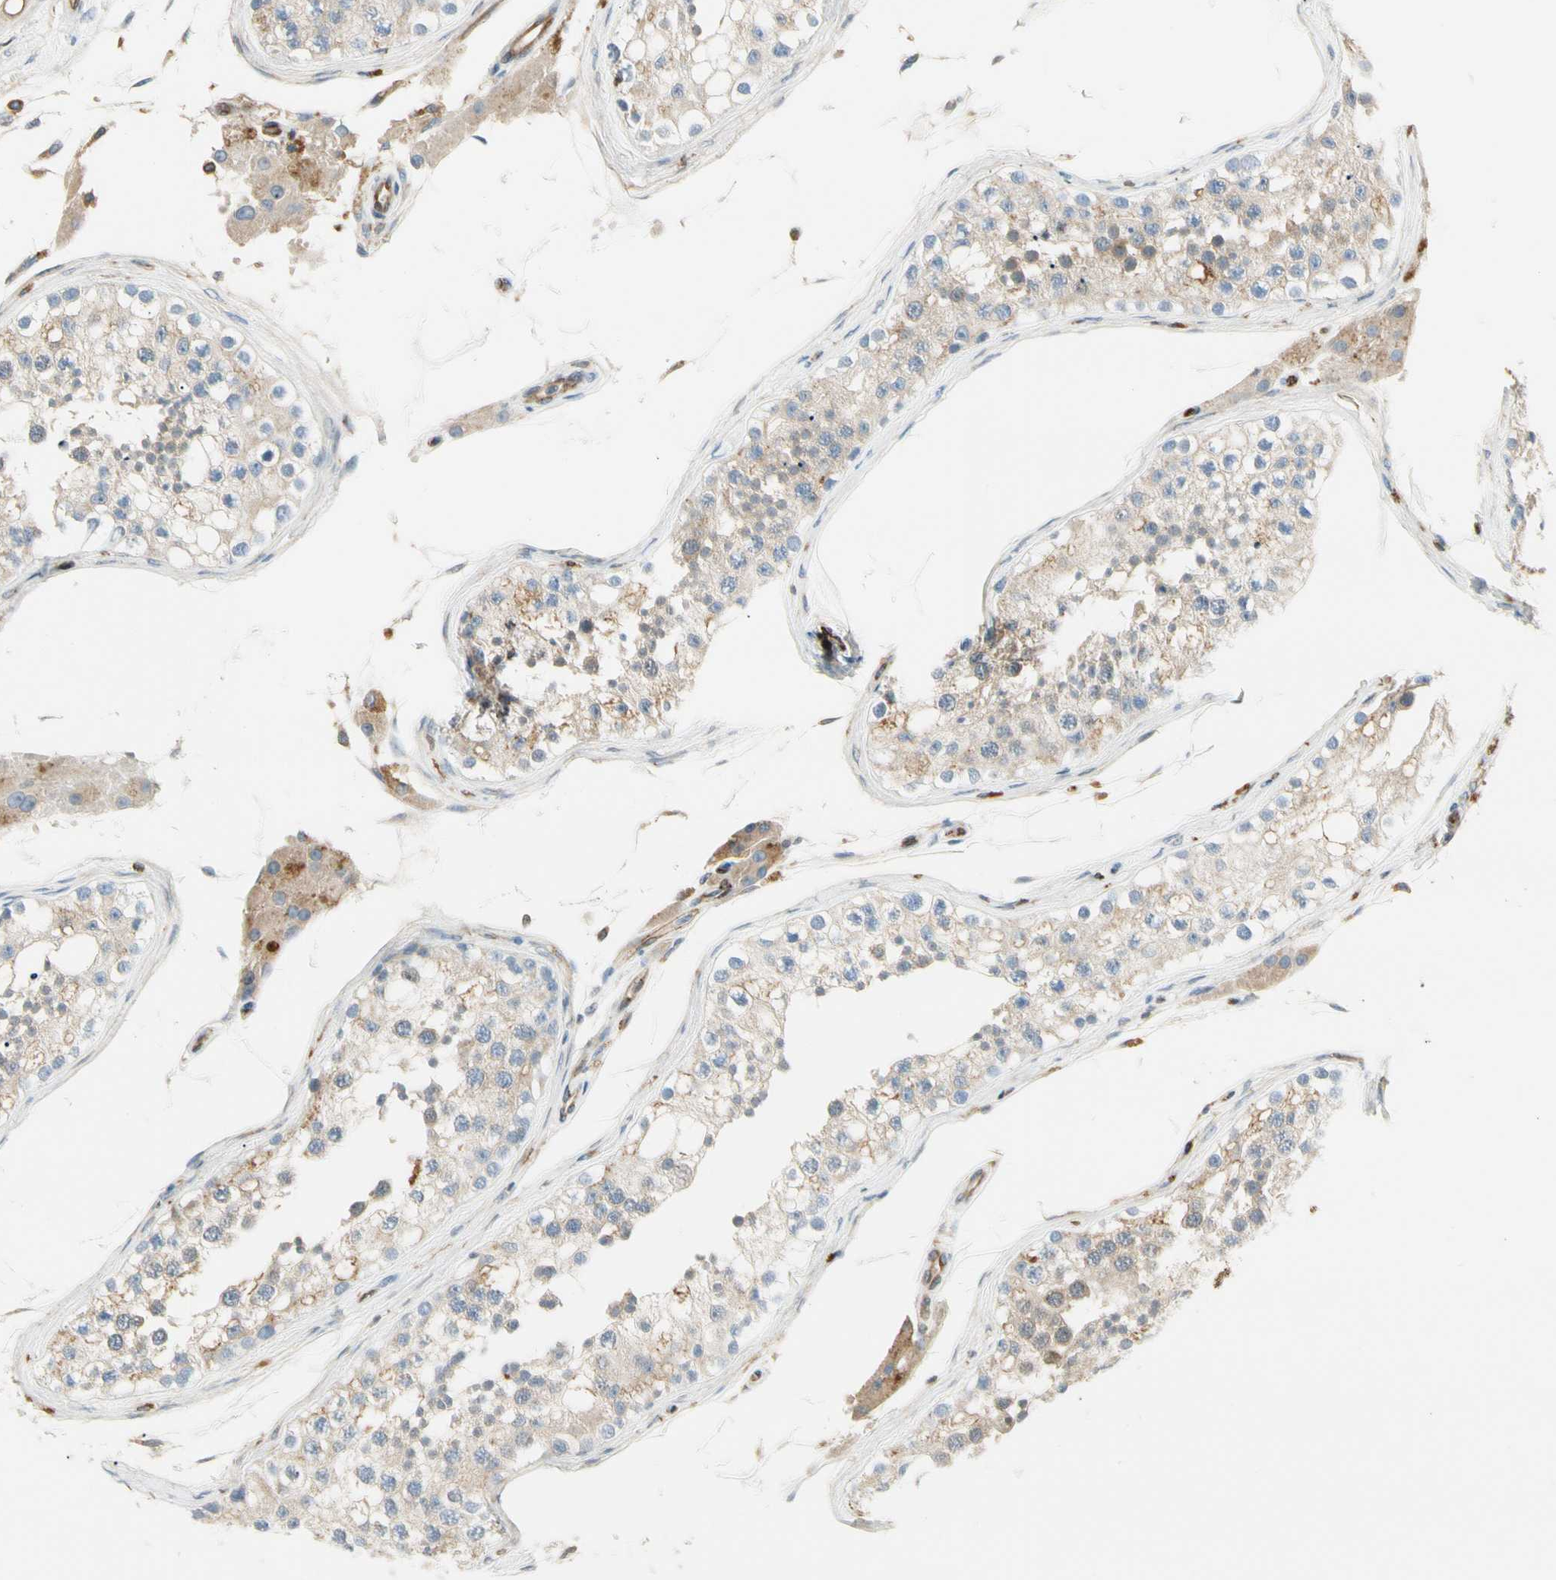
{"staining": {"intensity": "weak", "quantity": "25%-75%", "location": "cytoplasmic/membranous"}, "tissue": "testis", "cell_type": "Cells in seminiferous ducts", "image_type": "normal", "snomed": [{"axis": "morphology", "description": "Normal tissue, NOS"}, {"axis": "topography", "description": "Testis"}], "caption": "Immunohistochemical staining of unremarkable testis exhibits 25%-75% levels of weak cytoplasmic/membranous protein positivity in approximately 25%-75% of cells in seminiferous ducts. The staining was performed using DAB (3,3'-diaminobenzidine) to visualize the protein expression in brown, while the nuclei were stained in blue with hematoxylin (Magnification: 20x).", "gene": "LPCAT2", "patient": {"sex": "male", "age": 68}}